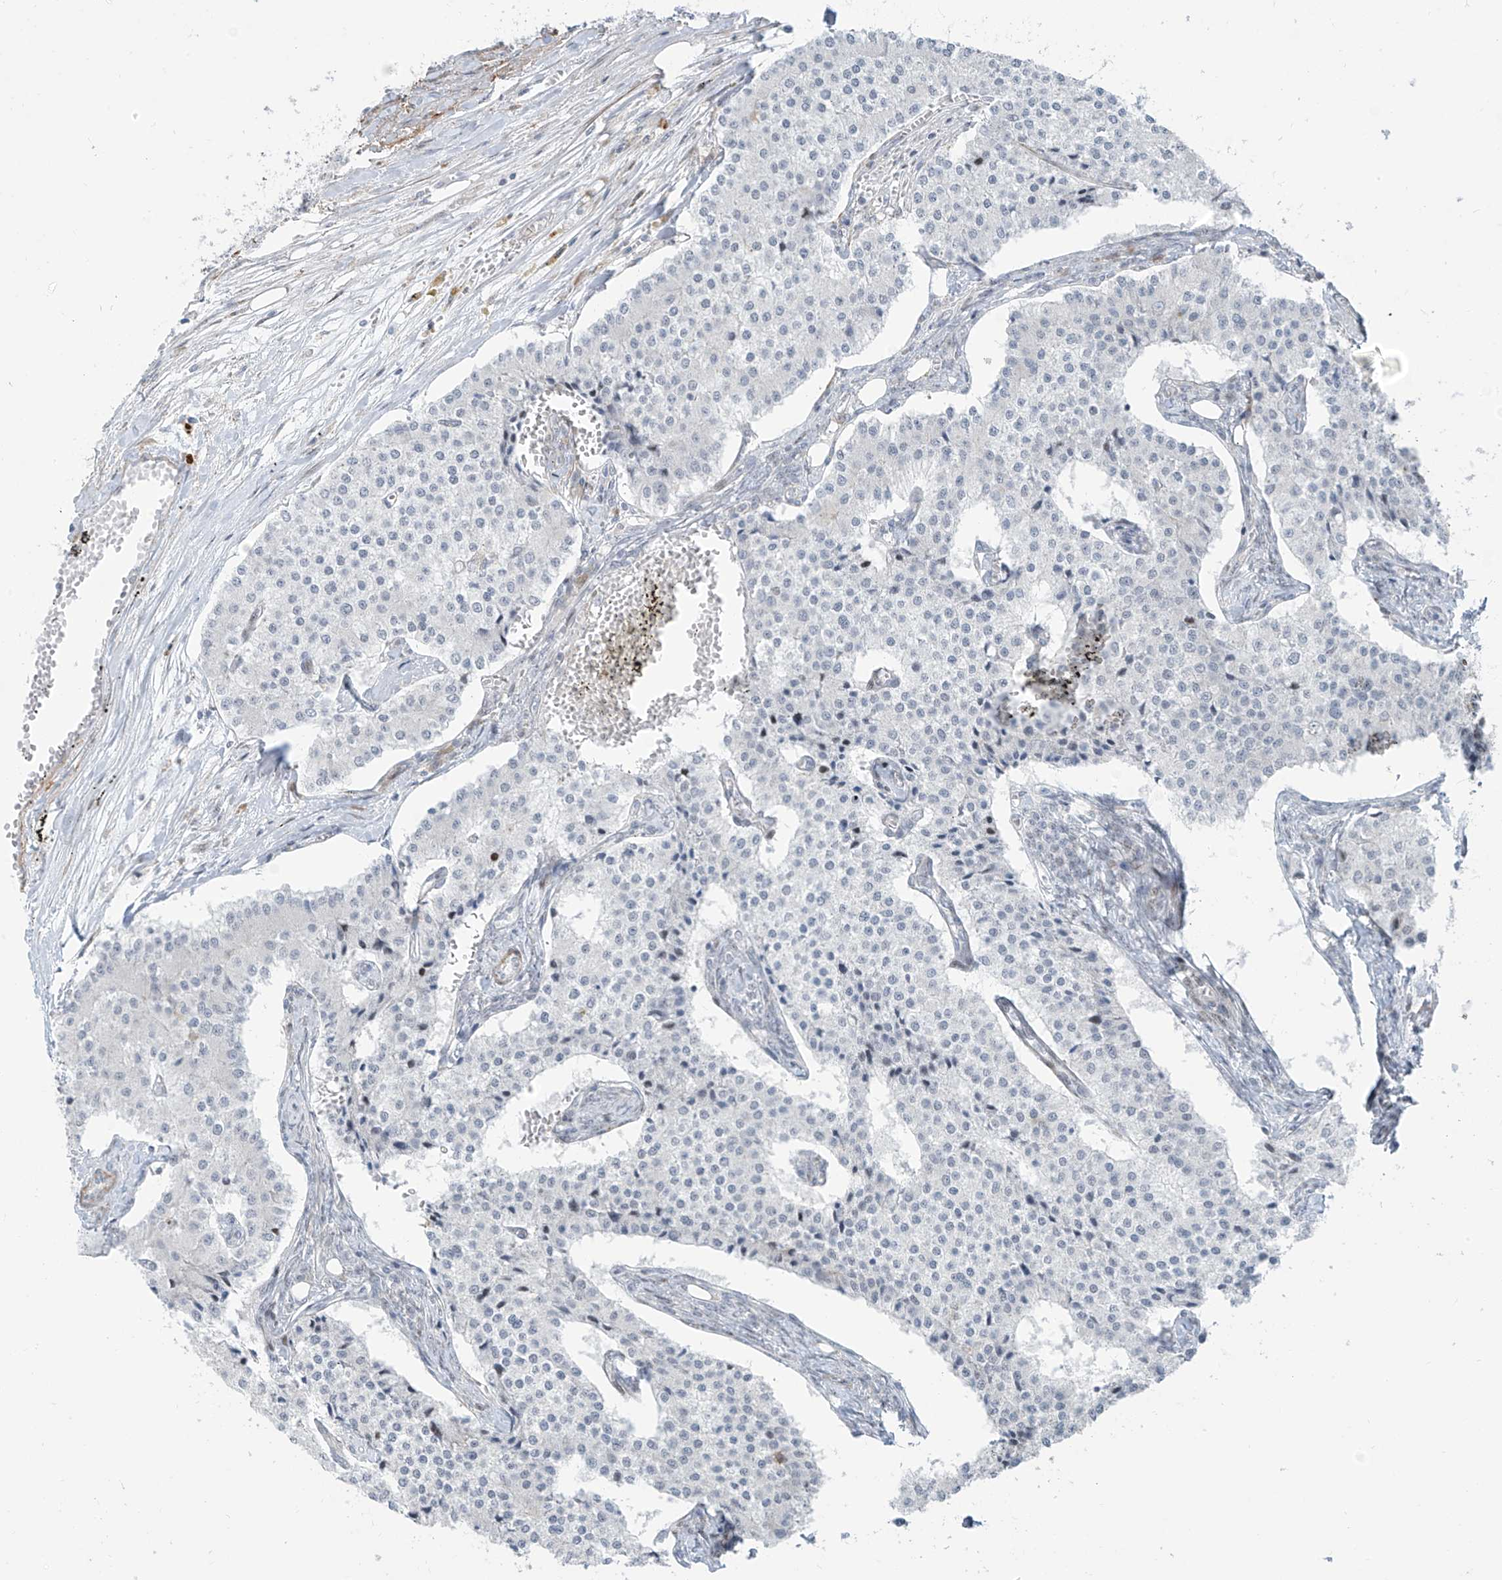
{"staining": {"intensity": "negative", "quantity": "none", "location": "none"}, "tissue": "carcinoid", "cell_type": "Tumor cells", "image_type": "cancer", "snomed": [{"axis": "morphology", "description": "Carcinoid, malignant, NOS"}, {"axis": "topography", "description": "Colon"}], "caption": "Tumor cells show no significant protein expression in carcinoid (malignant).", "gene": "LIN9", "patient": {"sex": "female", "age": 52}}